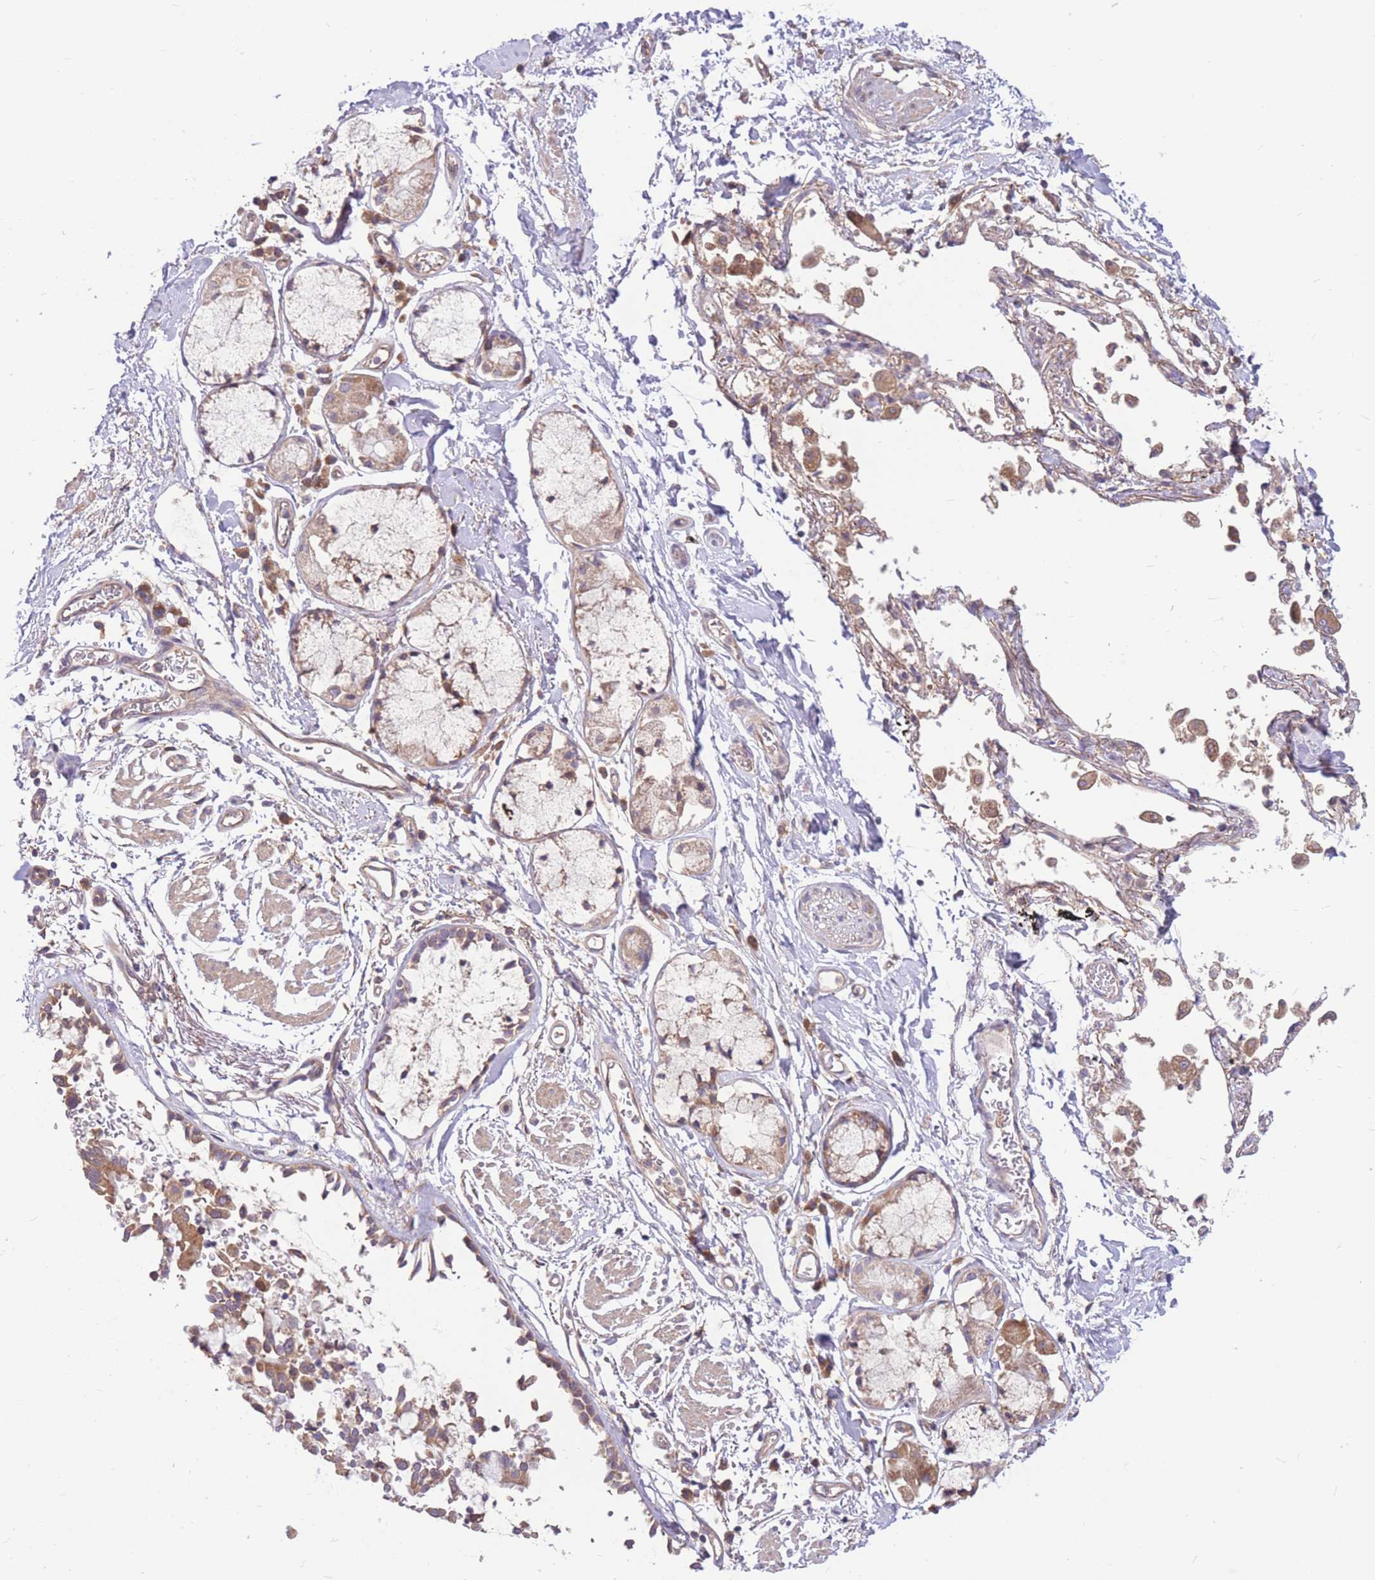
{"staining": {"intensity": "negative", "quantity": "none", "location": "none"}, "tissue": "adipose tissue", "cell_type": "Adipocytes", "image_type": "normal", "snomed": [{"axis": "morphology", "description": "Normal tissue, NOS"}, {"axis": "topography", "description": "Cartilage tissue"}], "caption": "Immunohistochemistry of benign human adipose tissue displays no staining in adipocytes.", "gene": "GMNN", "patient": {"sex": "male", "age": 73}}